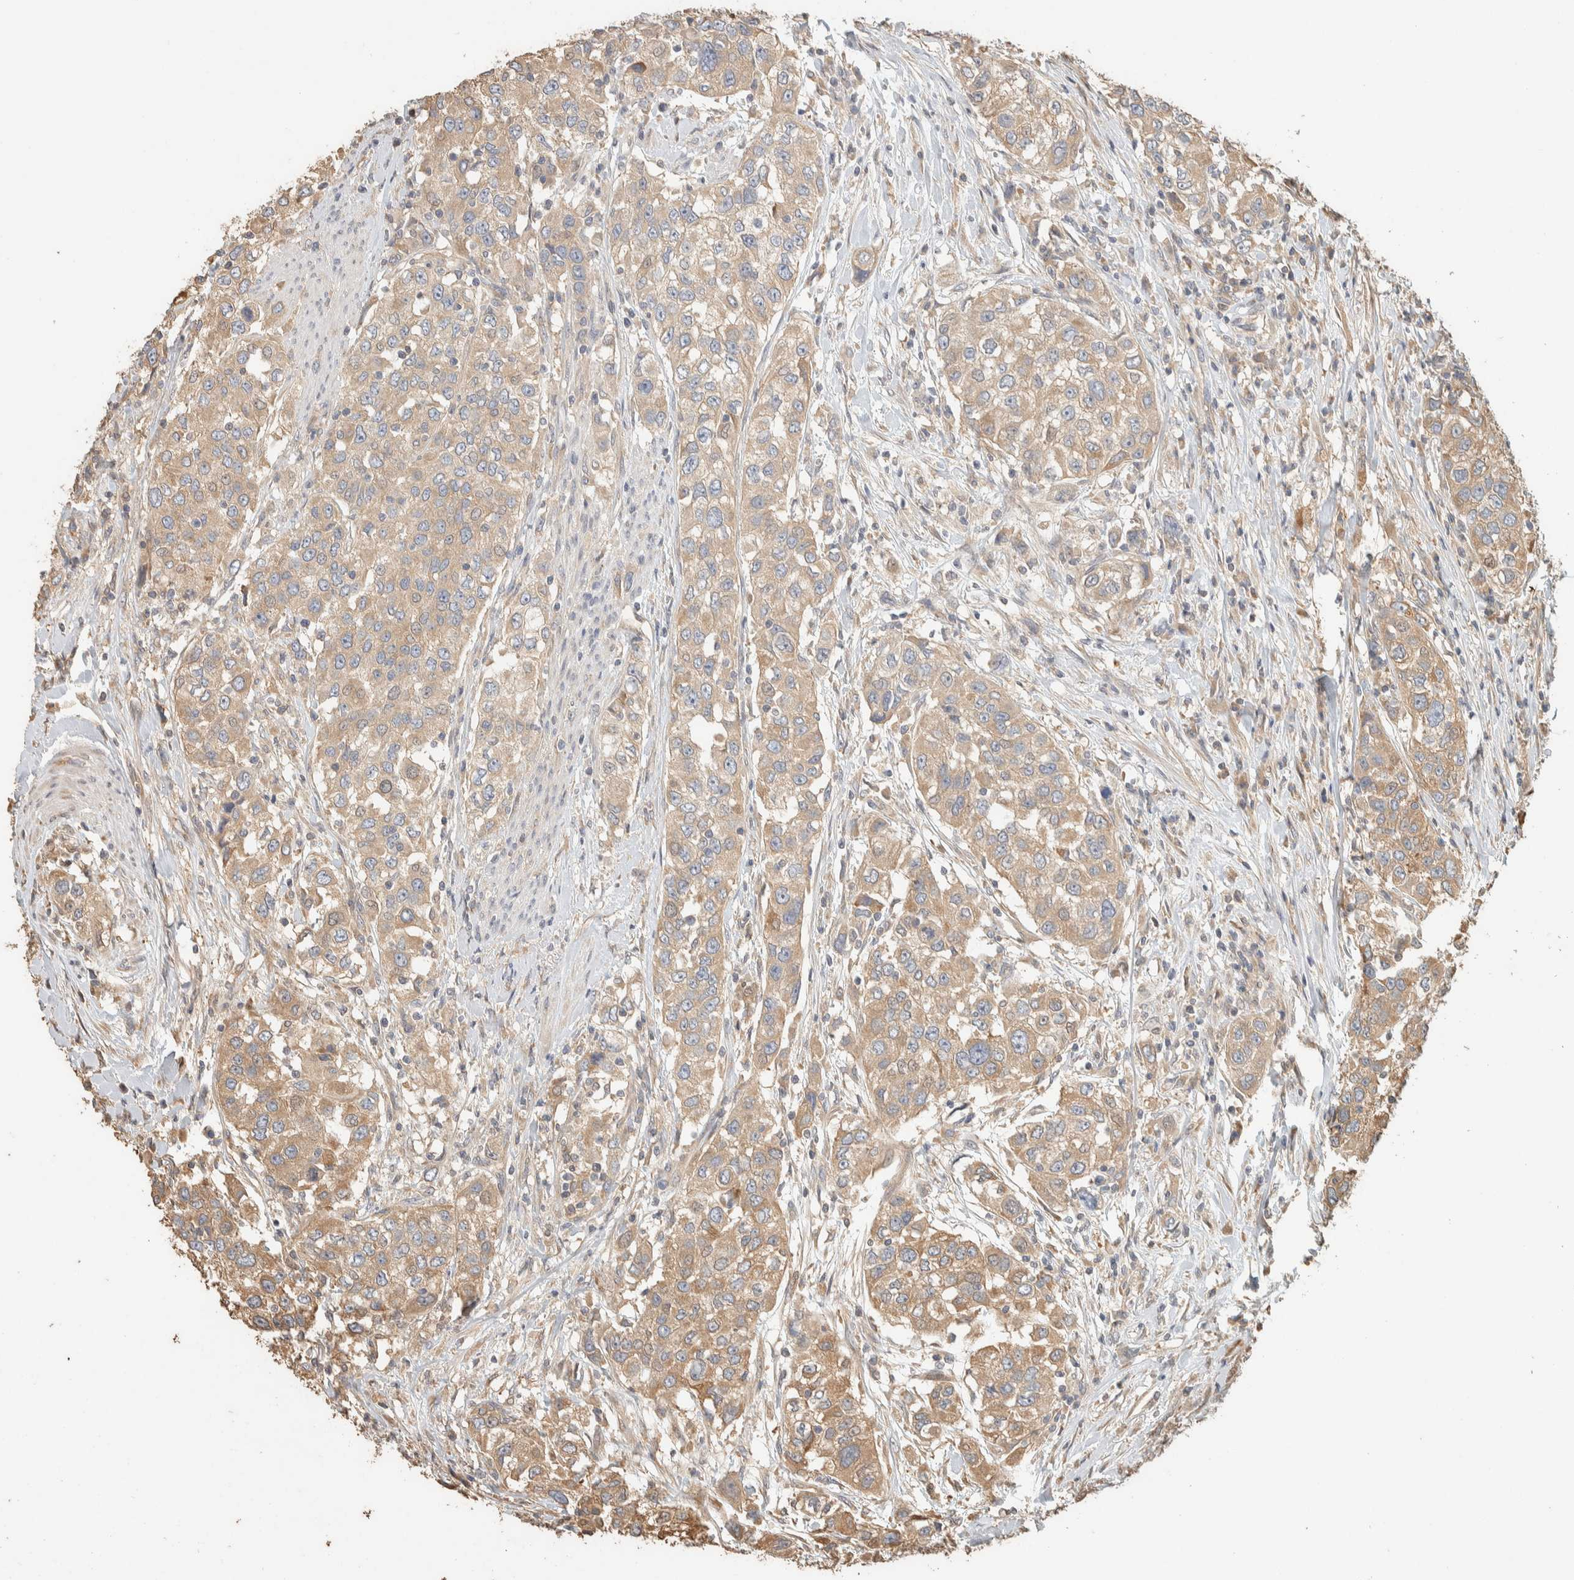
{"staining": {"intensity": "moderate", "quantity": ">75%", "location": "cytoplasmic/membranous"}, "tissue": "urothelial cancer", "cell_type": "Tumor cells", "image_type": "cancer", "snomed": [{"axis": "morphology", "description": "Urothelial carcinoma, High grade"}, {"axis": "topography", "description": "Urinary bladder"}], "caption": "This image exhibits immunohistochemistry (IHC) staining of high-grade urothelial carcinoma, with medium moderate cytoplasmic/membranous expression in about >75% of tumor cells.", "gene": "EXOC7", "patient": {"sex": "female", "age": 80}}